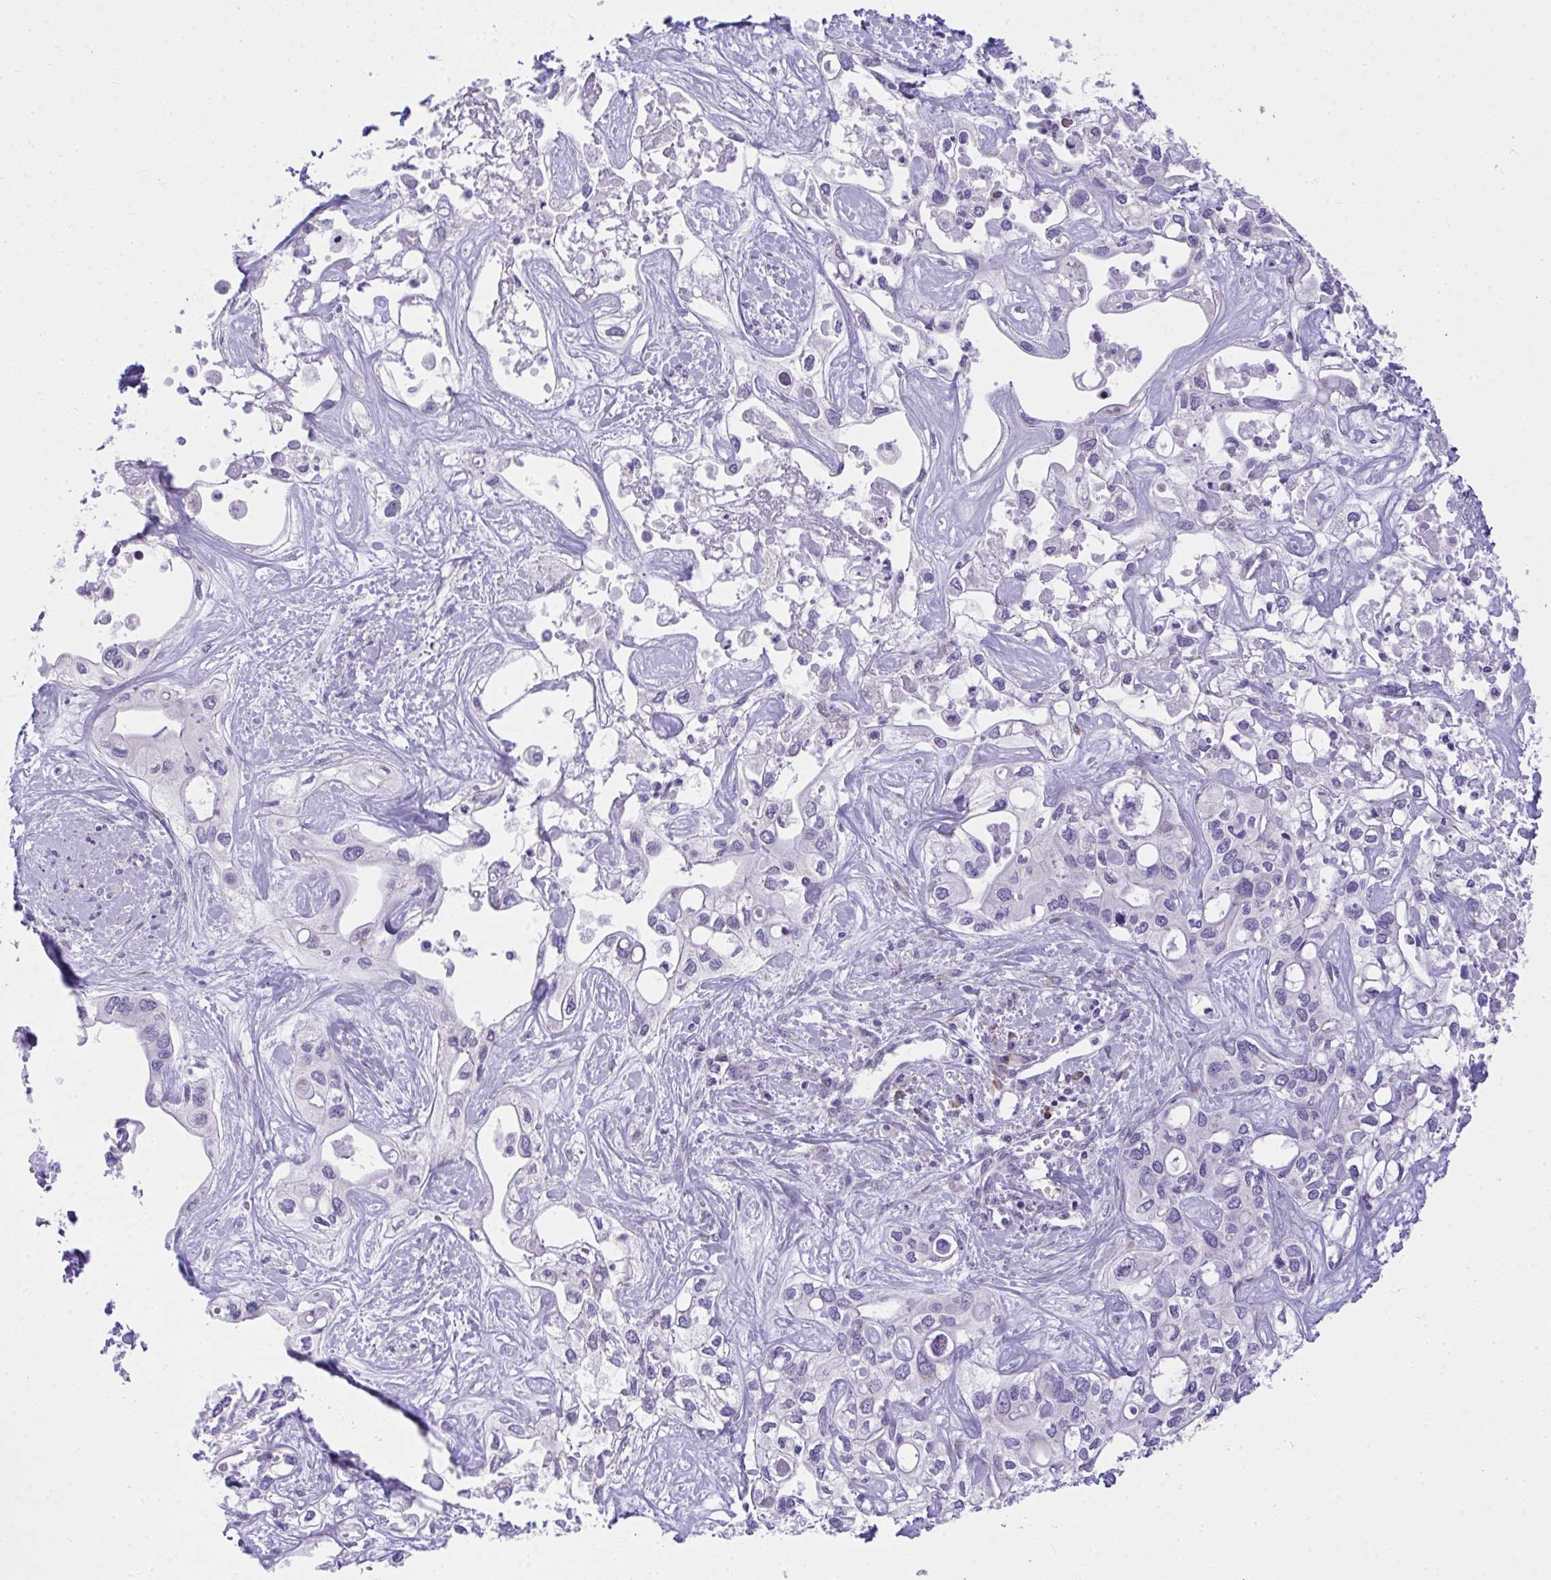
{"staining": {"intensity": "negative", "quantity": "none", "location": "none"}, "tissue": "liver cancer", "cell_type": "Tumor cells", "image_type": "cancer", "snomed": [{"axis": "morphology", "description": "Cholangiocarcinoma"}, {"axis": "topography", "description": "Liver"}], "caption": "Tumor cells show no significant expression in cholangiocarcinoma (liver).", "gene": "ADRA2C", "patient": {"sex": "female", "age": 64}}